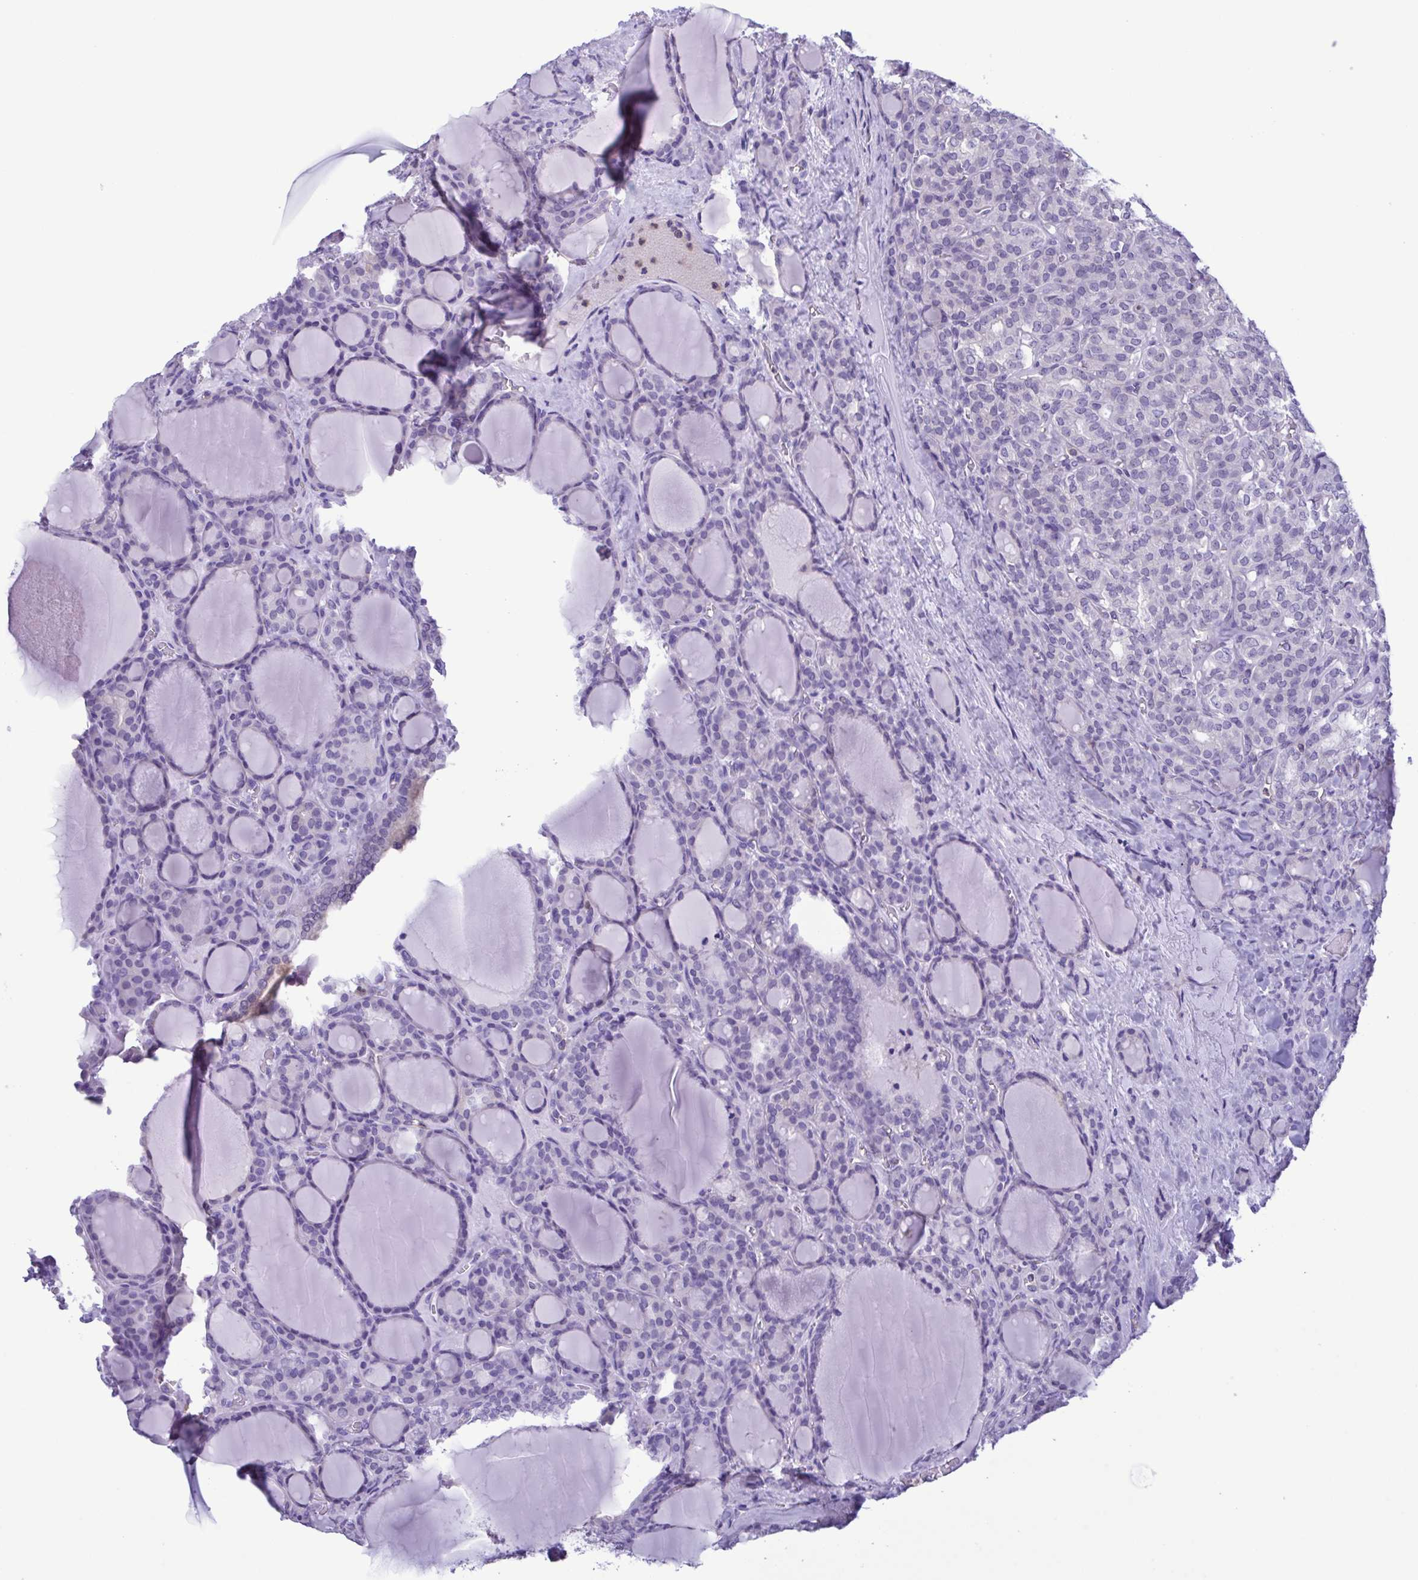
{"staining": {"intensity": "negative", "quantity": "none", "location": "none"}, "tissue": "thyroid cancer", "cell_type": "Tumor cells", "image_type": "cancer", "snomed": [{"axis": "morphology", "description": "Normal tissue, NOS"}, {"axis": "morphology", "description": "Follicular adenoma carcinoma, NOS"}, {"axis": "topography", "description": "Thyroid gland"}], "caption": "IHC histopathology image of human thyroid cancer stained for a protein (brown), which shows no positivity in tumor cells. (DAB immunohistochemistry visualized using brightfield microscopy, high magnification).", "gene": "LDHC", "patient": {"sex": "female", "age": 31}}